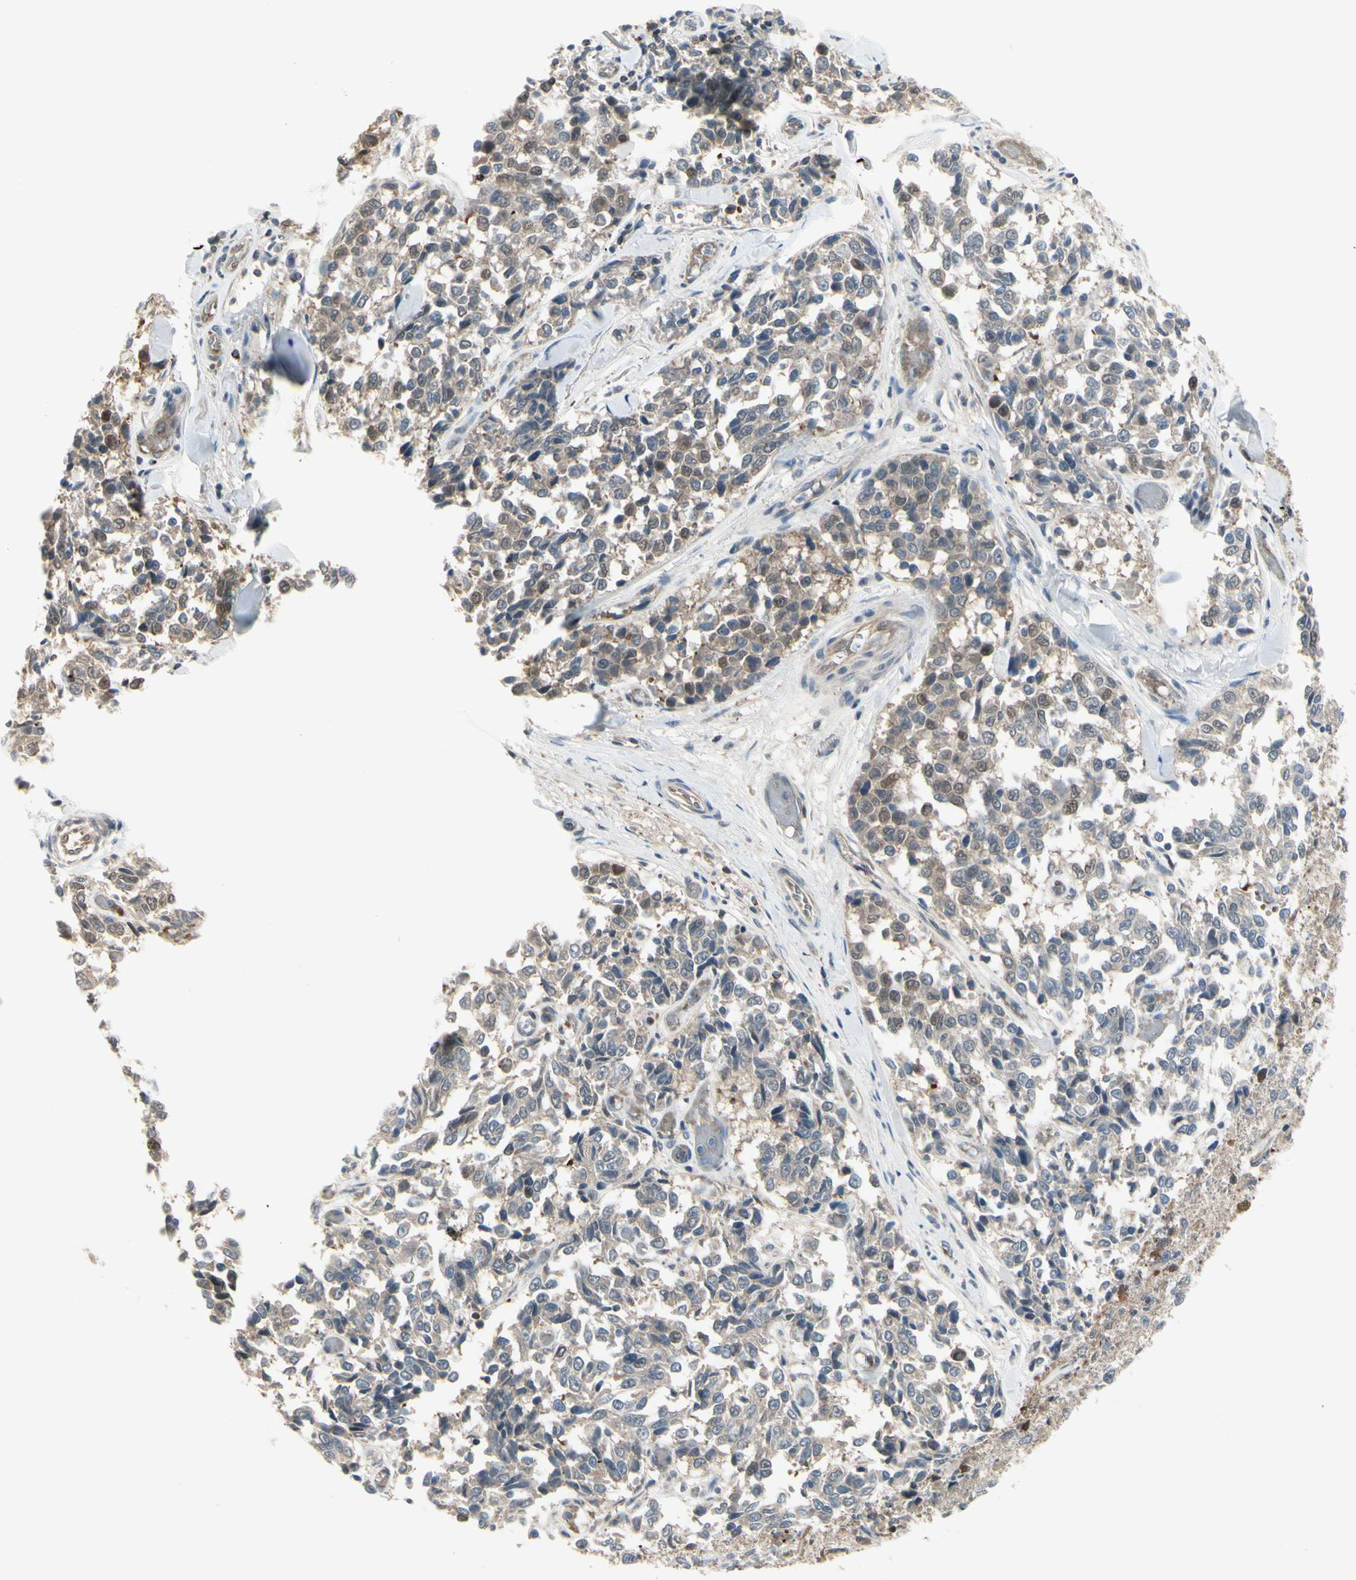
{"staining": {"intensity": "weak", "quantity": ">75%", "location": "cytoplasmic/membranous"}, "tissue": "melanoma", "cell_type": "Tumor cells", "image_type": "cancer", "snomed": [{"axis": "morphology", "description": "Malignant melanoma, NOS"}, {"axis": "topography", "description": "Skin"}], "caption": "Human malignant melanoma stained for a protein (brown) displays weak cytoplasmic/membranous positive expression in approximately >75% of tumor cells.", "gene": "EVC", "patient": {"sex": "female", "age": 64}}